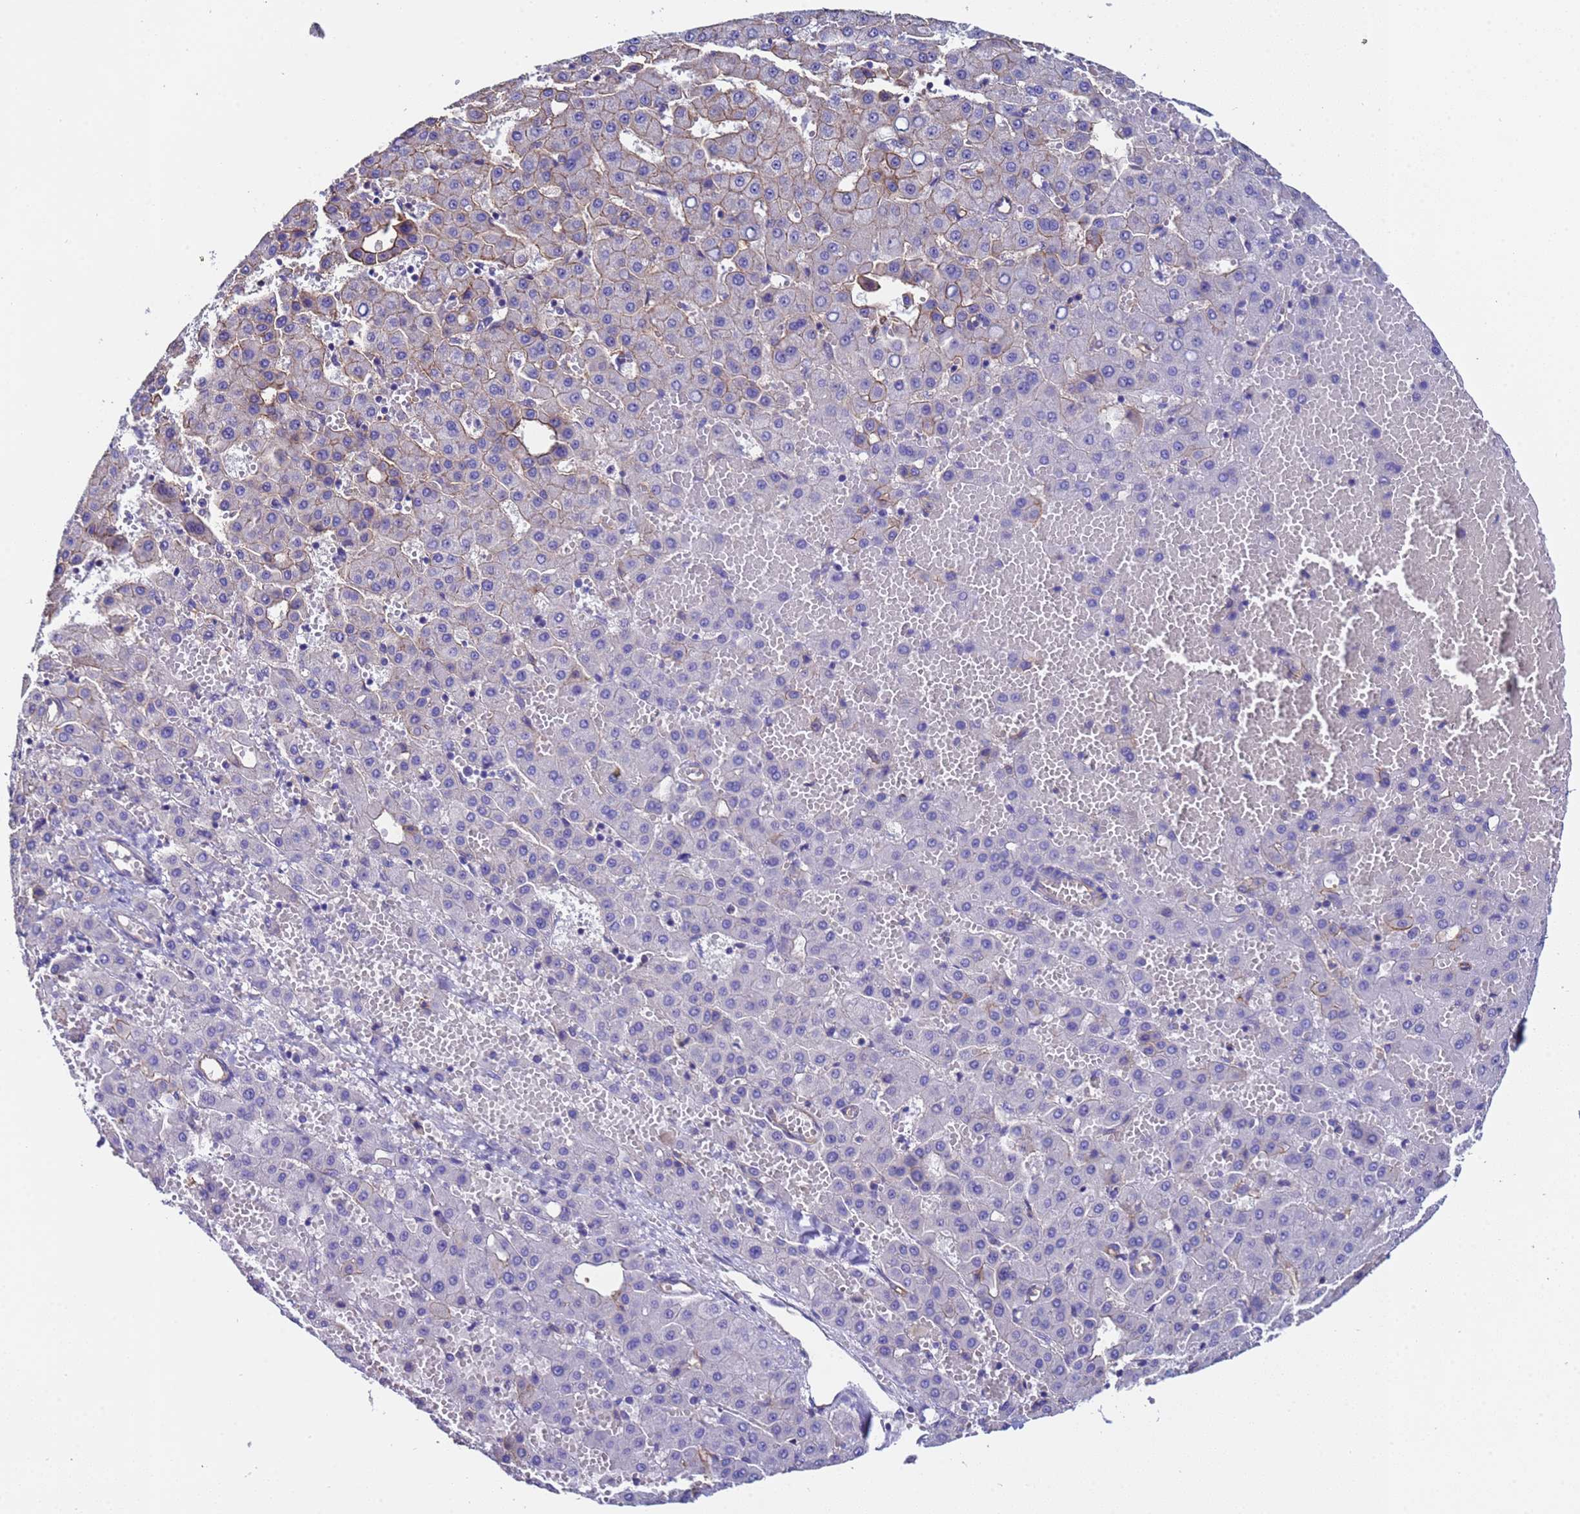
{"staining": {"intensity": "weak", "quantity": "25%-75%", "location": "cytoplasmic/membranous"}, "tissue": "liver cancer", "cell_type": "Tumor cells", "image_type": "cancer", "snomed": [{"axis": "morphology", "description": "Carcinoma, Hepatocellular, NOS"}, {"axis": "topography", "description": "Liver"}], "caption": "Immunohistochemical staining of hepatocellular carcinoma (liver) reveals low levels of weak cytoplasmic/membranous expression in approximately 25%-75% of tumor cells.", "gene": "ZNF248", "patient": {"sex": "male", "age": 47}}